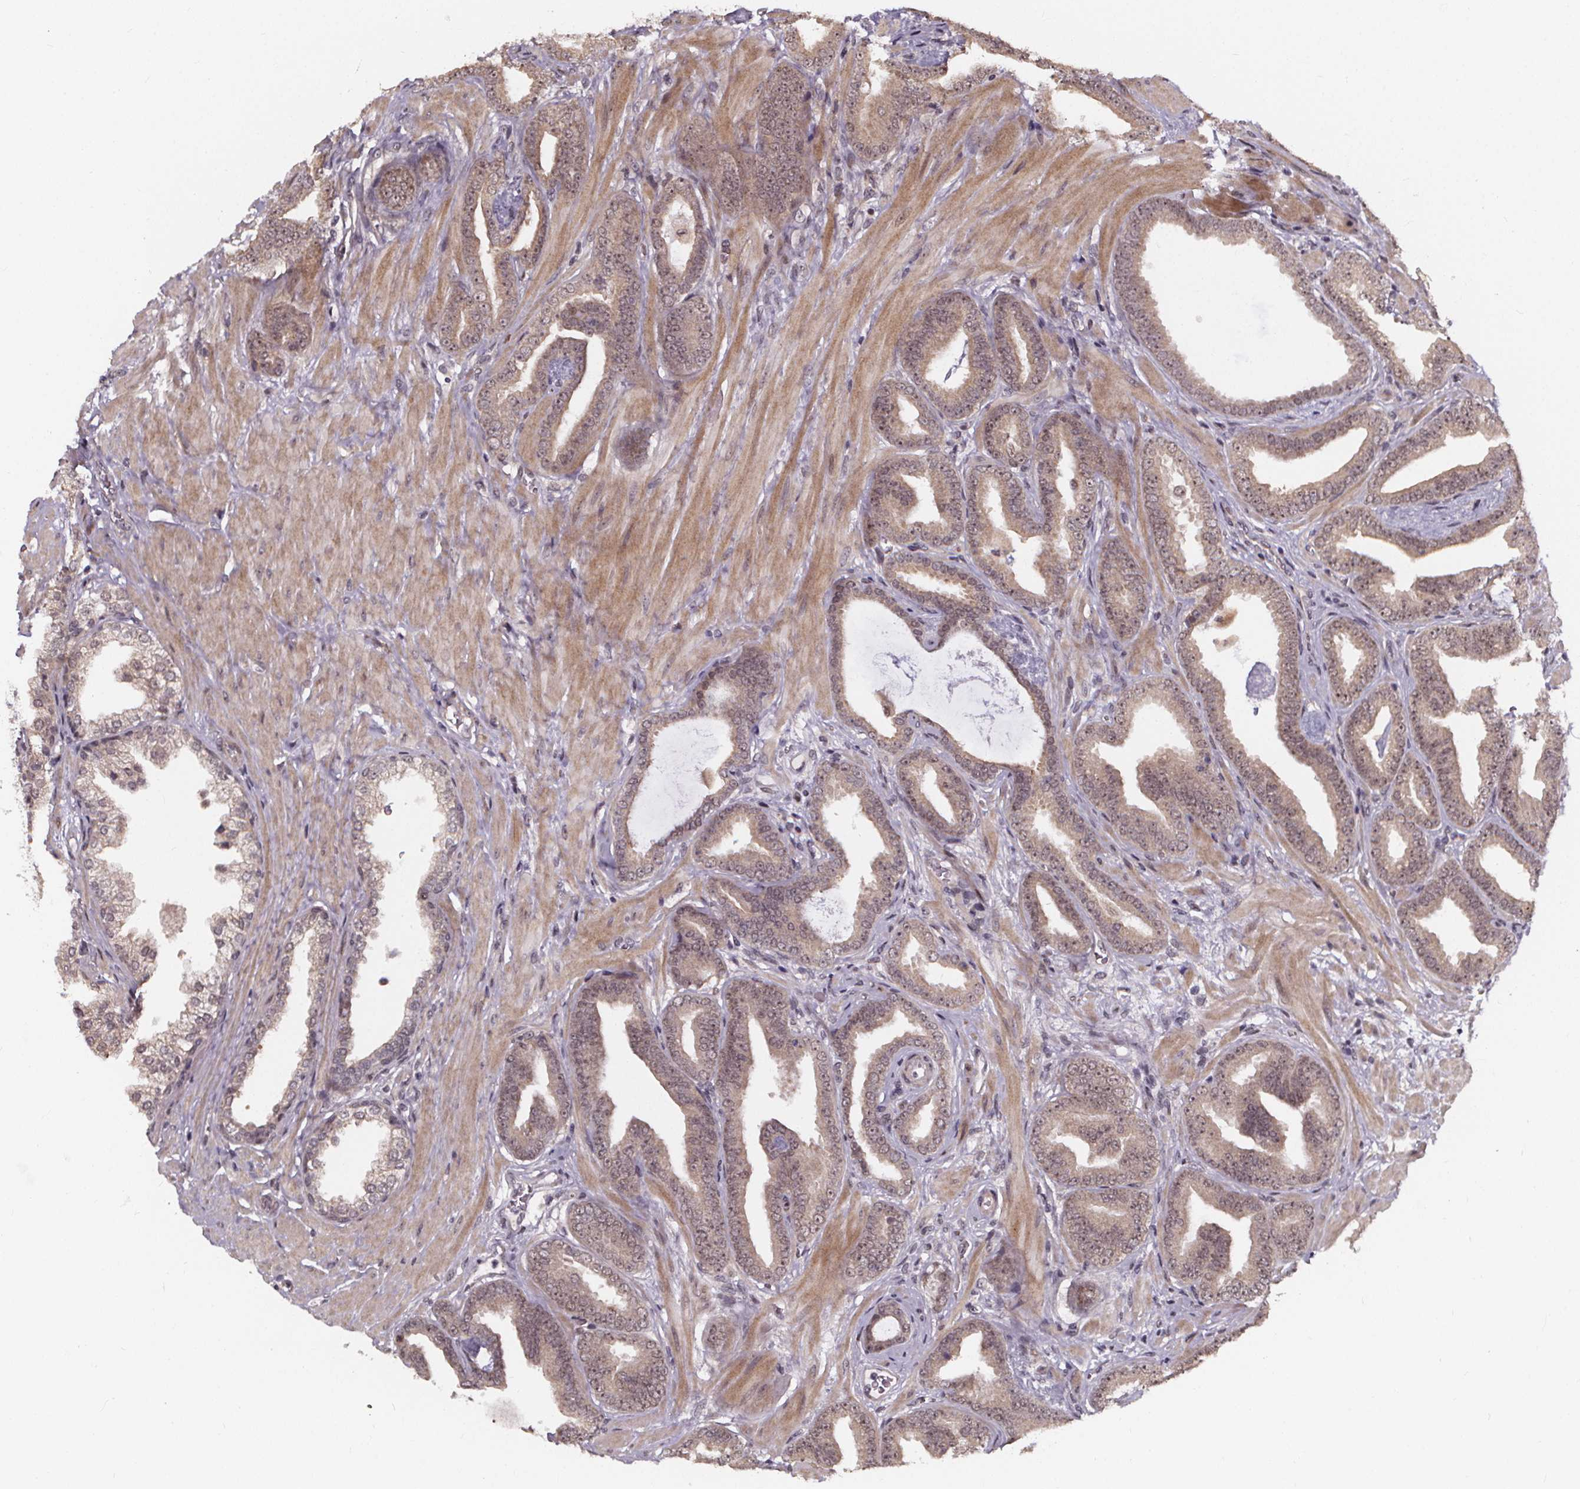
{"staining": {"intensity": "weak", "quantity": ">75%", "location": "nuclear"}, "tissue": "prostate cancer", "cell_type": "Tumor cells", "image_type": "cancer", "snomed": [{"axis": "morphology", "description": "Adenocarcinoma, Low grade"}, {"axis": "topography", "description": "Prostate"}], "caption": "Protein analysis of prostate cancer (adenocarcinoma (low-grade)) tissue reveals weak nuclear staining in about >75% of tumor cells.", "gene": "DDIT3", "patient": {"sex": "male", "age": 63}}